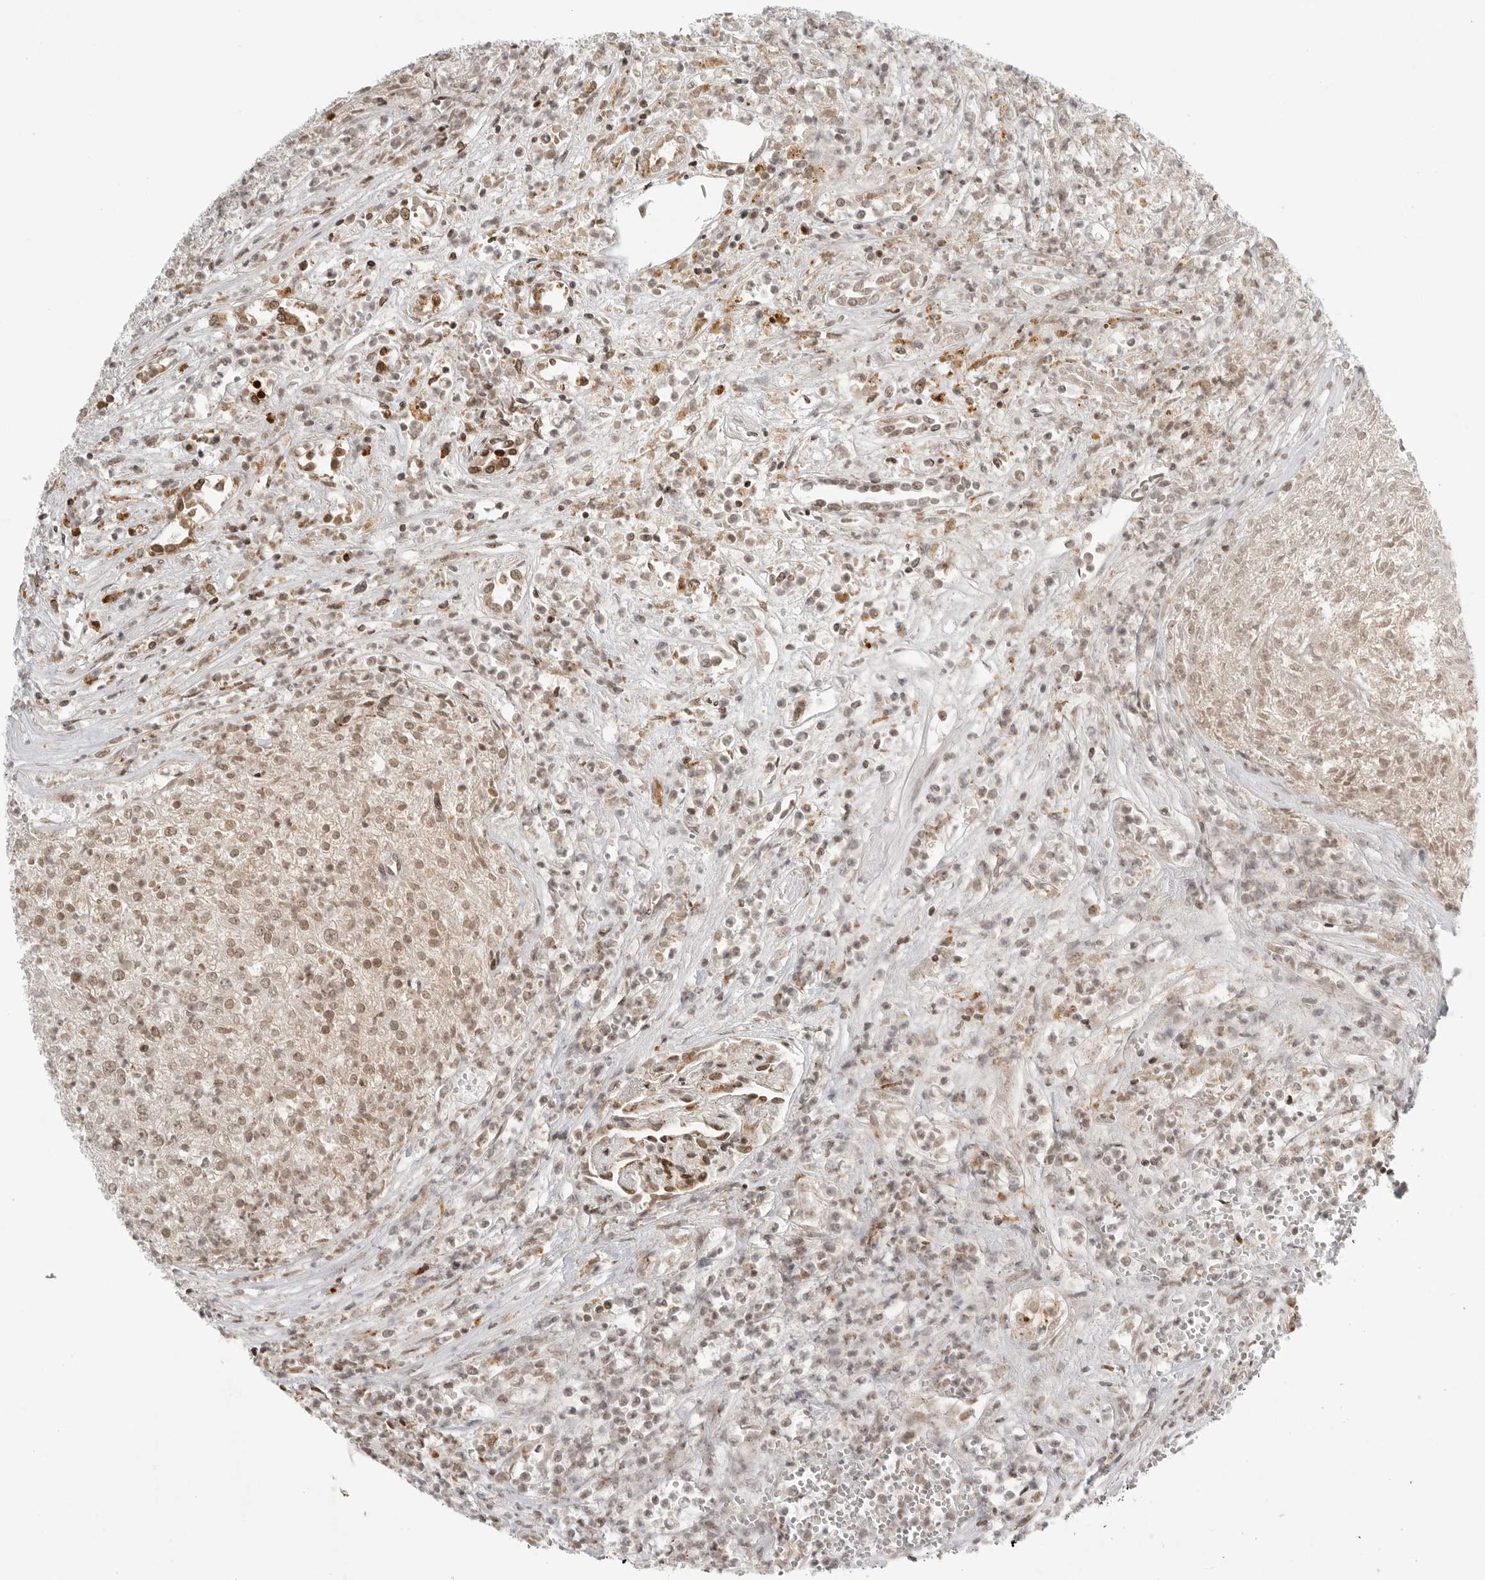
{"staining": {"intensity": "weak", "quantity": ">75%", "location": "nuclear"}, "tissue": "renal cancer", "cell_type": "Tumor cells", "image_type": "cancer", "snomed": [{"axis": "morphology", "description": "Adenocarcinoma, NOS"}, {"axis": "topography", "description": "Kidney"}], "caption": "The histopathology image displays immunohistochemical staining of adenocarcinoma (renal). There is weak nuclear positivity is seen in about >75% of tumor cells.", "gene": "IDUA", "patient": {"sex": "female", "age": 54}}